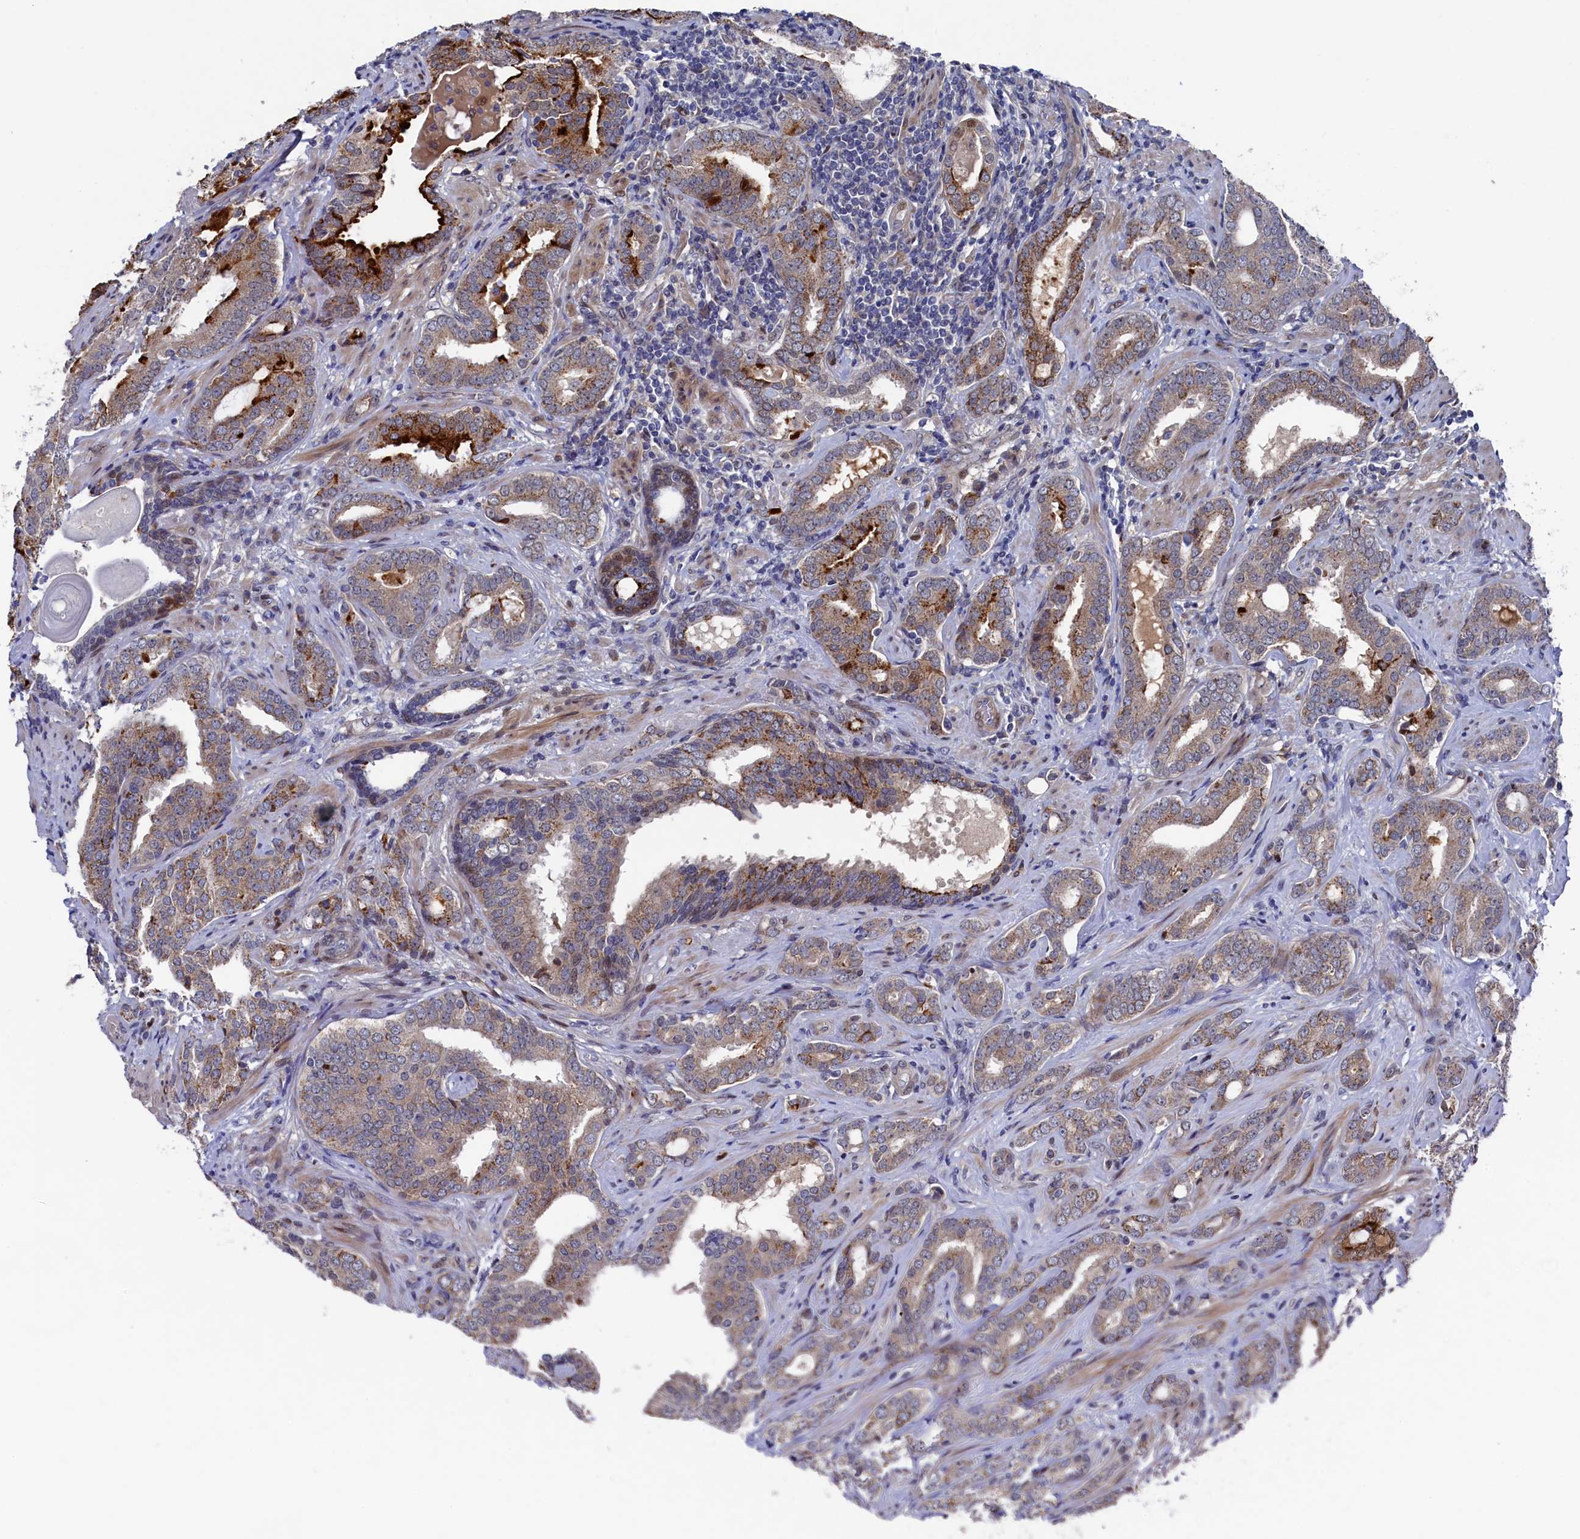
{"staining": {"intensity": "moderate", "quantity": ">75%", "location": "cytoplasmic/membranous"}, "tissue": "prostate cancer", "cell_type": "Tumor cells", "image_type": "cancer", "snomed": [{"axis": "morphology", "description": "Adenocarcinoma, High grade"}, {"axis": "topography", "description": "Prostate"}], "caption": "A medium amount of moderate cytoplasmic/membranous positivity is identified in about >75% of tumor cells in prostate cancer tissue.", "gene": "ZNF891", "patient": {"sex": "male", "age": 63}}